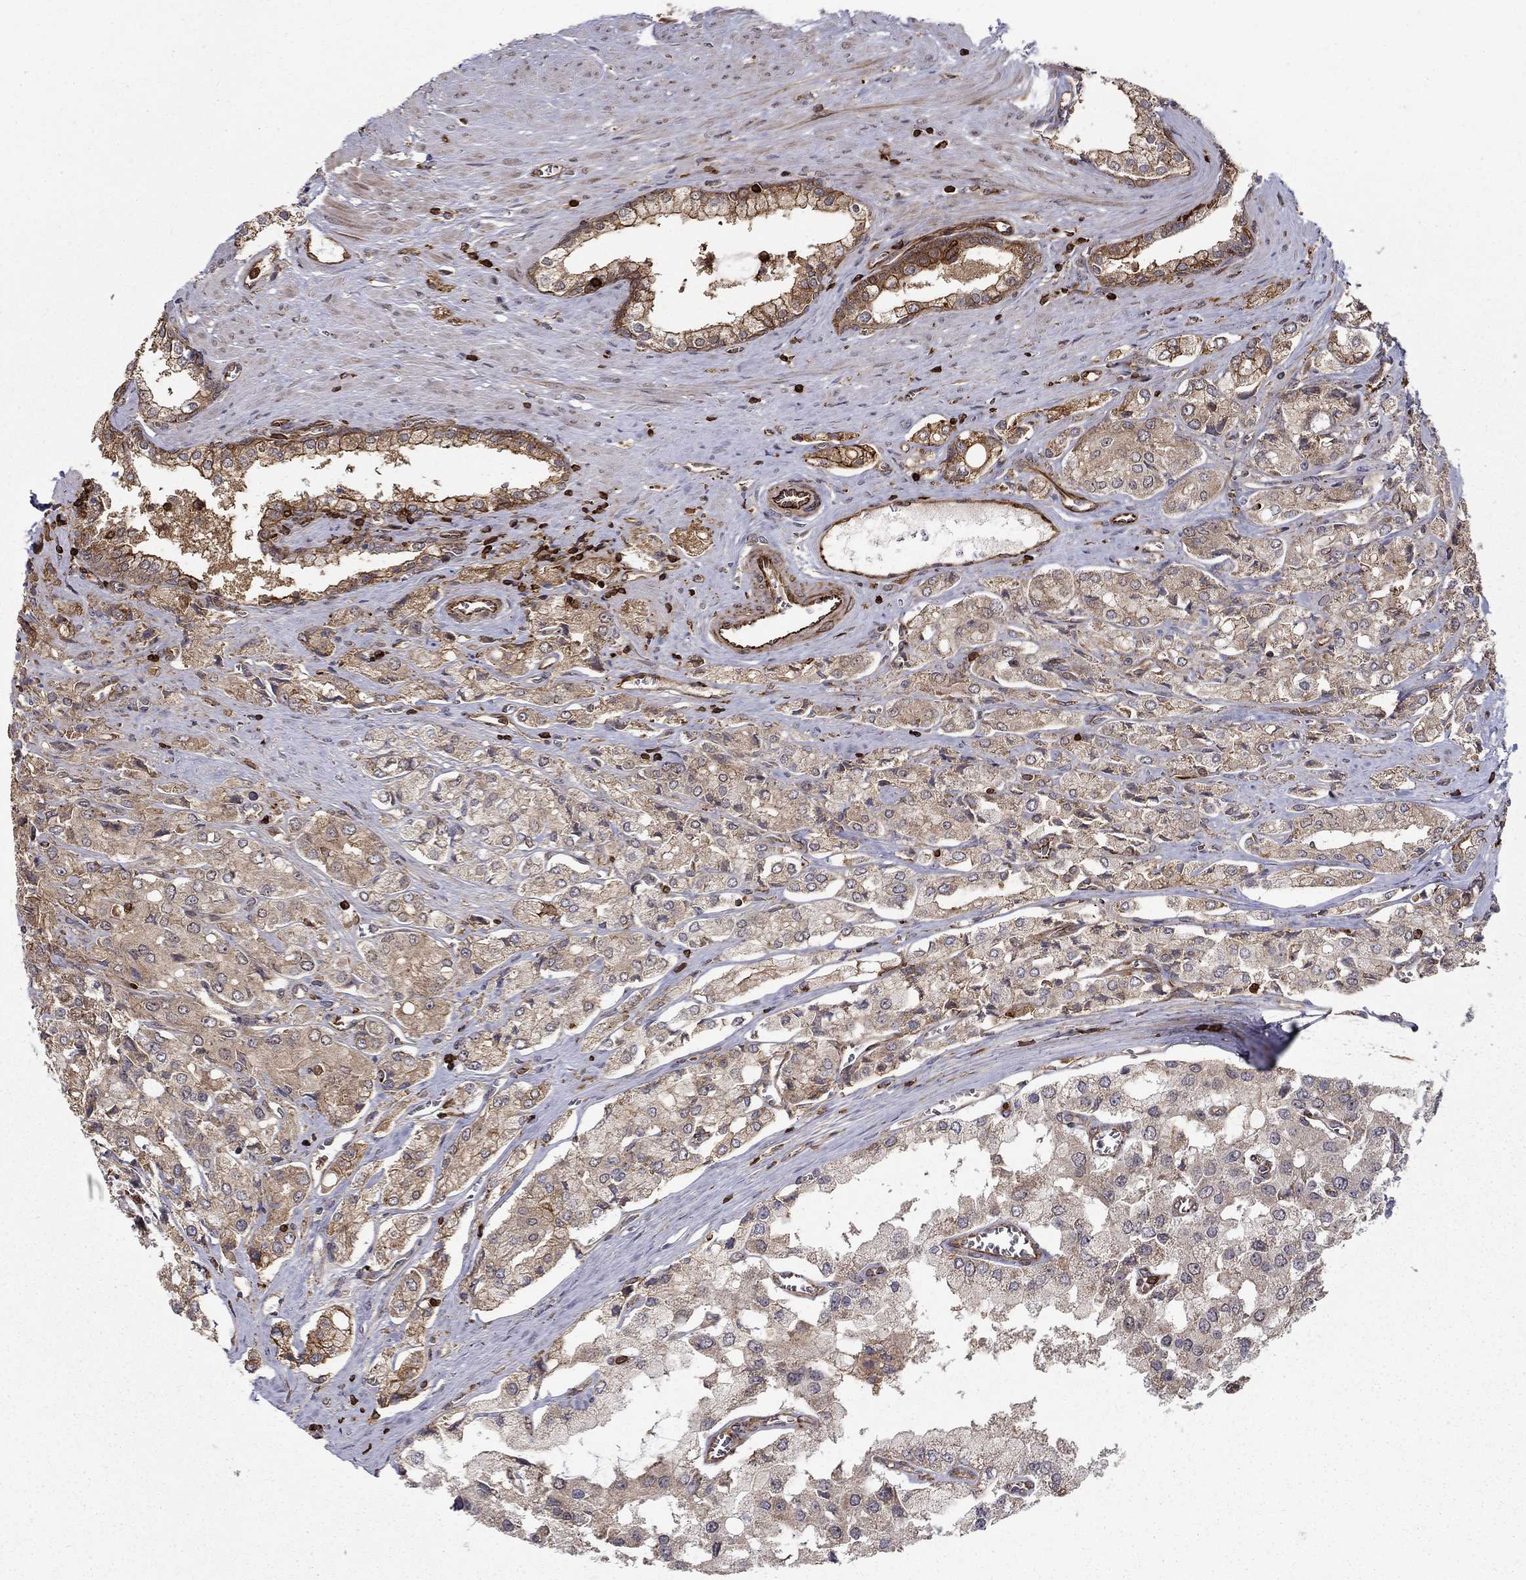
{"staining": {"intensity": "strong", "quantity": "25%-75%", "location": "cytoplasmic/membranous"}, "tissue": "prostate cancer", "cell_type": "Tumor cells", "image_type": "cancer", "snomed": [{"axis": "morphology", "description": "Adenocarcinoma, NOS"}, {"axis": "topography", "description": "Prostate and seminal vesicle, NOS"}, {"axis": "topography", "description": "Prostate"}], "caption": "Prostate cancer (adenocarcinoma) stained with immunohistochemistry (IHC) exhibits strong cytoplasmic/membranous staining in approximately 25%-75% of tumor cells. (IHC, brightfield microscopy, high magnification).", "gene": "ADM", "patient": {"sex": "male", "age": 67}}